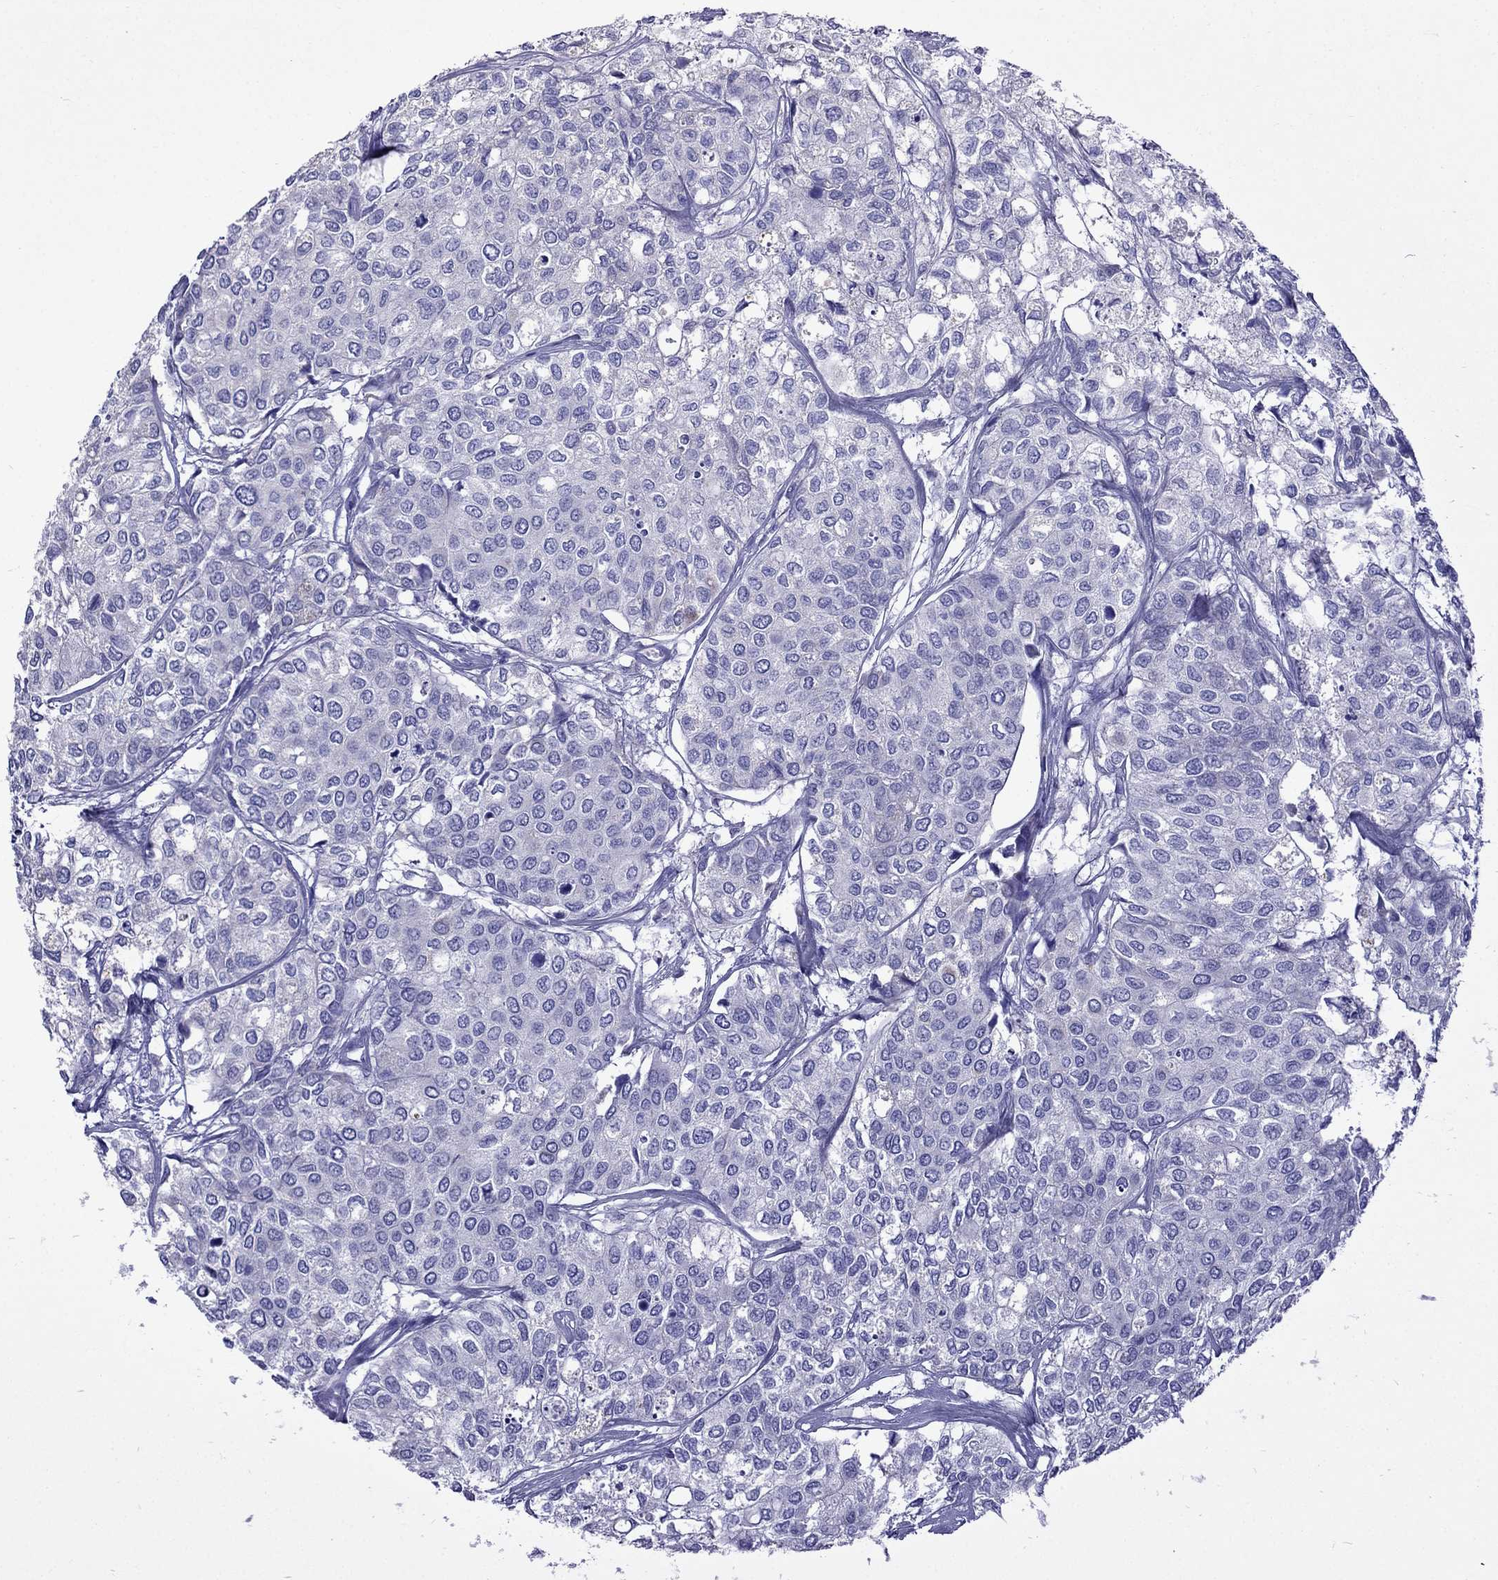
{"staining": {"intensity": "negative", "quantity": "none", "location": "none"}, "tissue": "urothelial cancer", "cell_type": "Tumor cells", "image_type": "cancer", "snomed": [{"axis": "morphology", "description": "Urothelial carcinoma, High grade"}, {"axis": "topography", "description": "Urinary bladder"}], "caption": "This is an immunohistochemistry image of human urothelial cancer. There is no expression in tumor cells.", "gene": "TDRD1", "patient": {"sex": "male", "age": 73}}